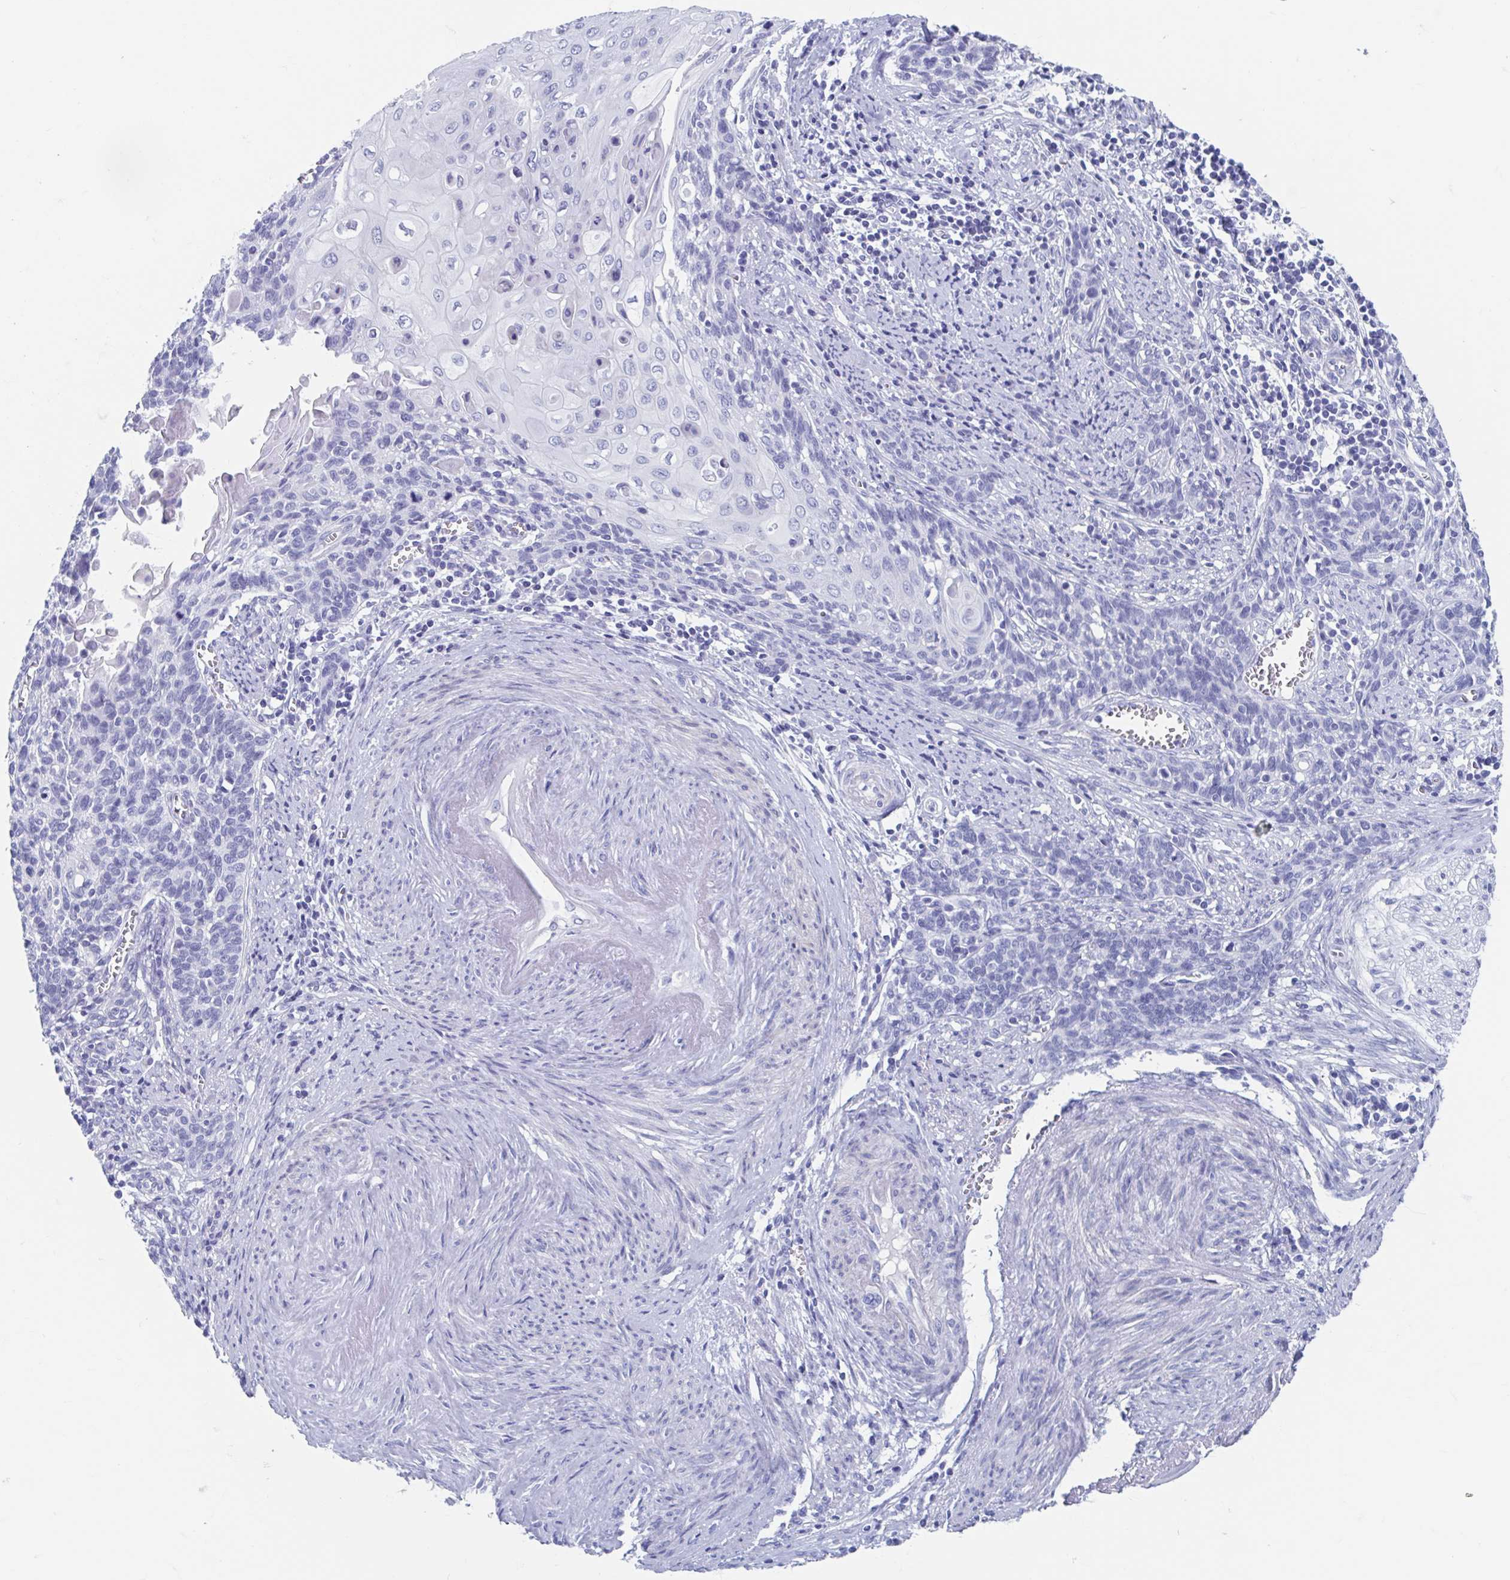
{"staining": {"intensity": "negative", "quantity": "none", "location": "none"}, "tissue": "cervical cancer", "cell_type": "Tumor cells", "image_type": "cancer", "snomed": [{"axis": "morphology", "description": "Squamous cell carcinoma, NOS"}, {"axis": "topography", "description": "Cervix"}], "caption": "Tumor cells show no significant expression in cervical cancer (squamous cell carcinoma). Brightfield microscopy of immunohistochemistry stained with DAB (brown) and hematoxylin (blue), captured at high magnification.", "gene": "SHCBP1L", "patient": {"sex": "female", "age": 39}}